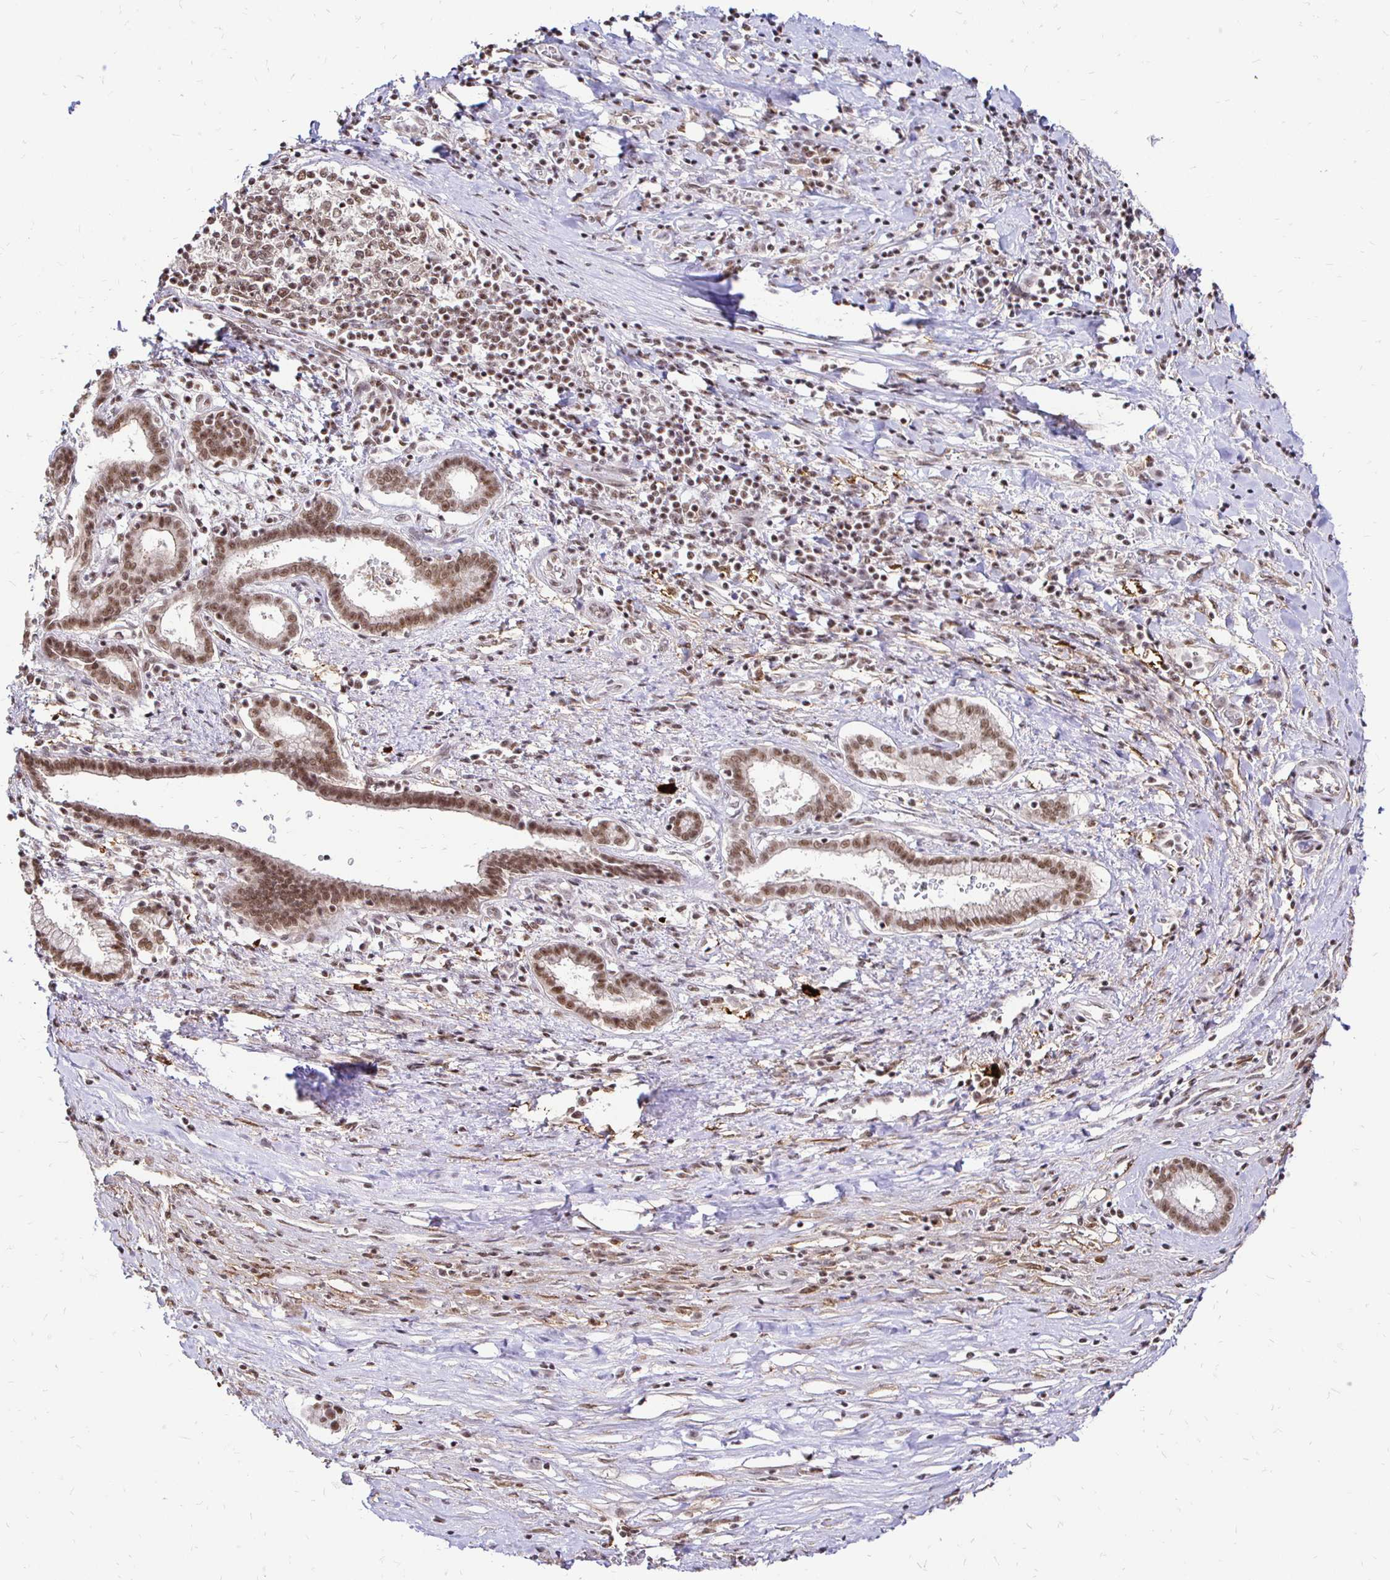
{"staining": {"intensity": "moderate", "quantity": ">75%", "location": "nuclear"}, "tissue": "pancreatic cancer", "cell_type": "Tumor cells", "image_type": "cancer", "snomed": [{"axis": "morphology", "description": "Adenocarcinoma, NOS"}, {"axis": "topography", "description": "Pancreas"}], "caption": "About >75% of tumor cells in adenocarcinoma (pancreatic) demonstrate moderate nuclear protein staining as visualized by brown immunohistochemical staining.", "gene": "SIN3A", "patient": {"sex": "male", "age": 63}}